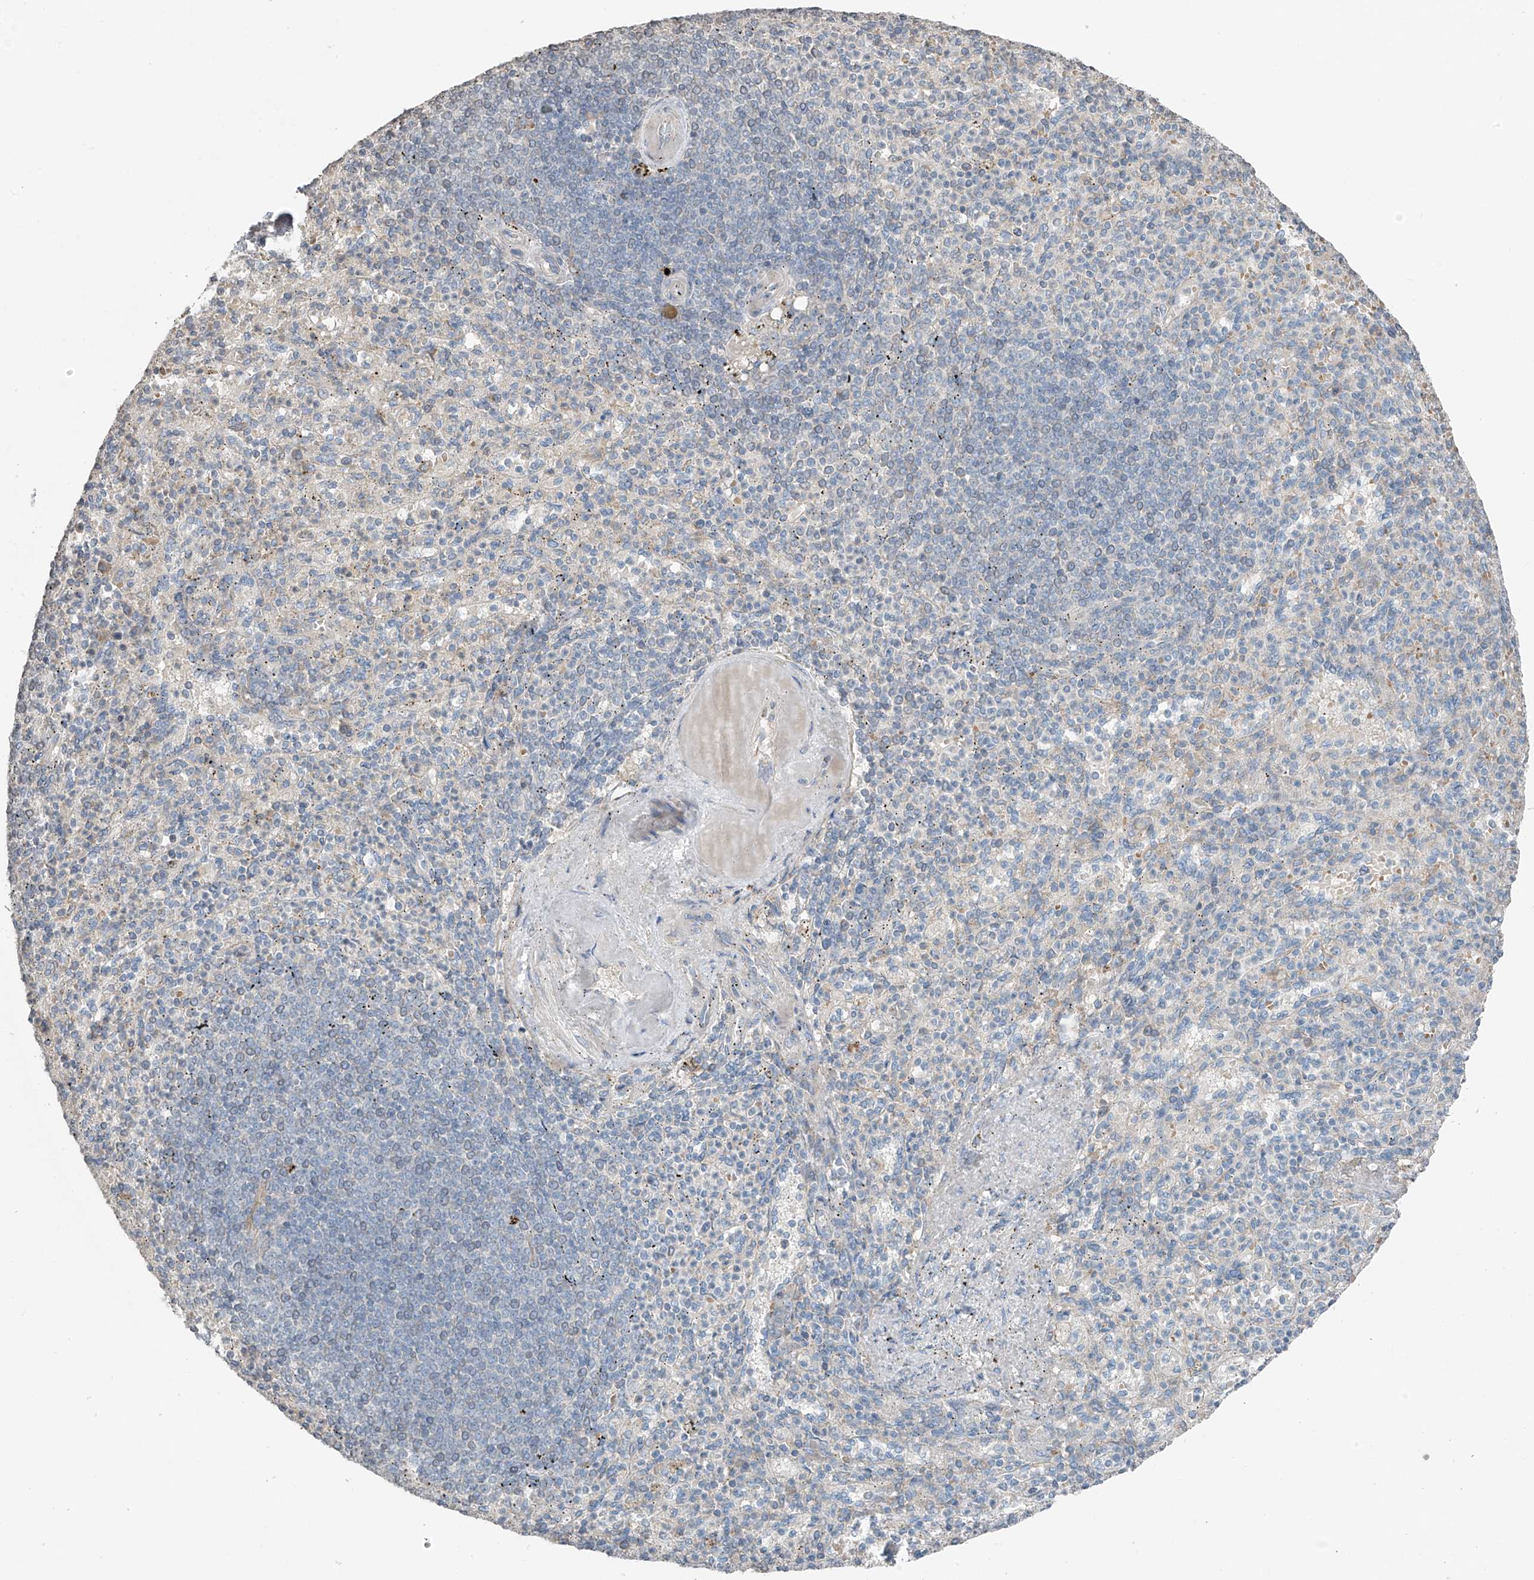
{"staining": {"intensity": "negative", "quantity": "none", "location": "none"}, "tissue": "spleen", "cell_type": "Cells in red pulp", "image_type": "normal", "snomed": [{"axis": "morphology", "description": "Normal tissue, NOS"}, {"axis": "topography", "description": "Spleen"}], "caption": "An immunohistochemistry histopathology image of benign spleen is shown. There is no staining in cells in red pulp of spleen.", "gene": "HOXA11", "patient": {"sex": "female", "age": 74}}